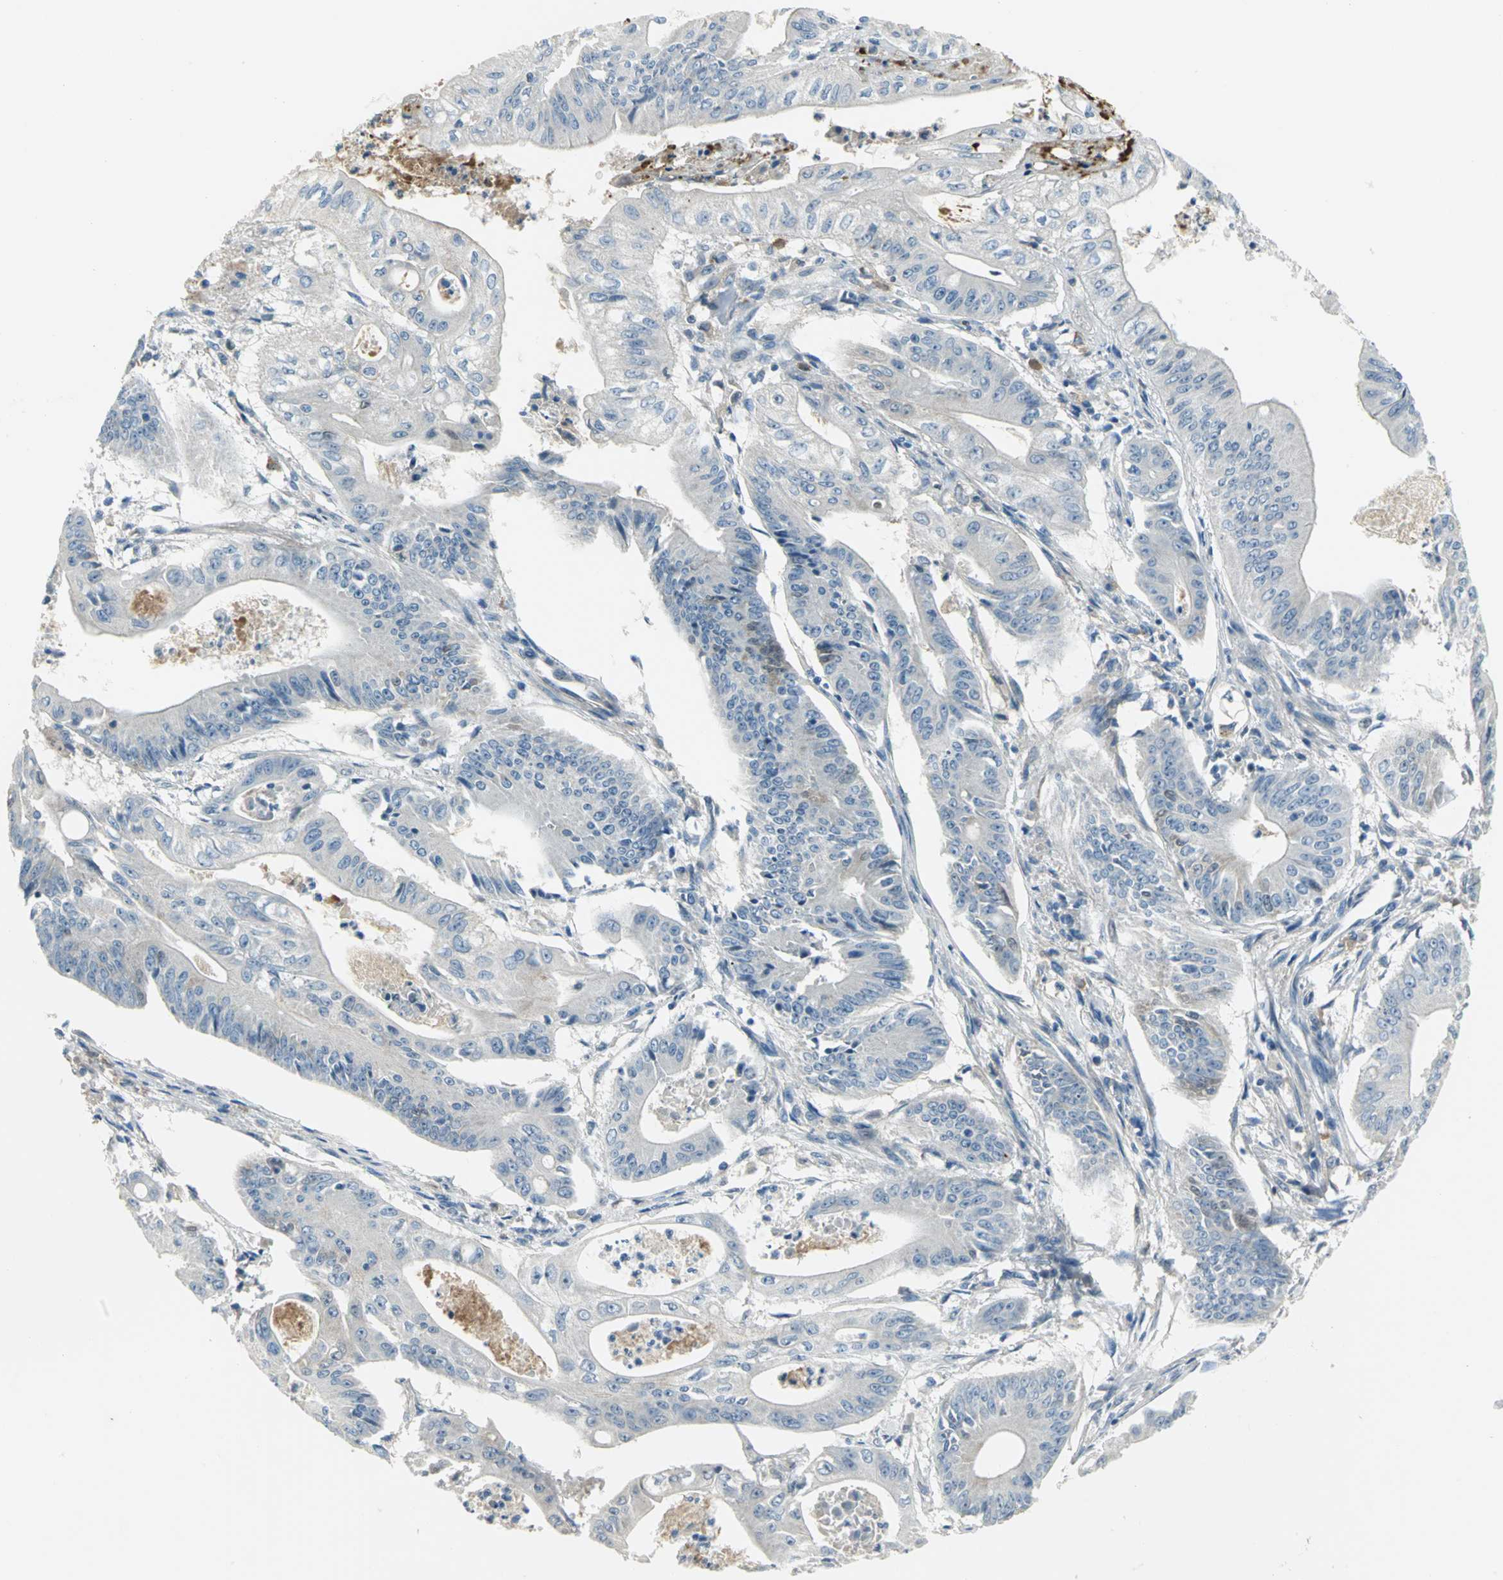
{"staining": {"intensity": "weak", "quantity": "<25%", "location": "cytoplasmic/membranous"}, "tissue": "pancreatic cancer", "cell_type": "Tumor cells", "image_type": "cancer", "snomed": [{"axis": "morphology", "description": "Normal tissue, NOS"}, {"axis": "topography", "description": "Lymph node"}], "caption": "Immunohistochemical staining of pancreatic cancer displays no significant staining in tumor cells.", "gene": "ZIC1", "patient": {"sex": "male", "age": 62}}